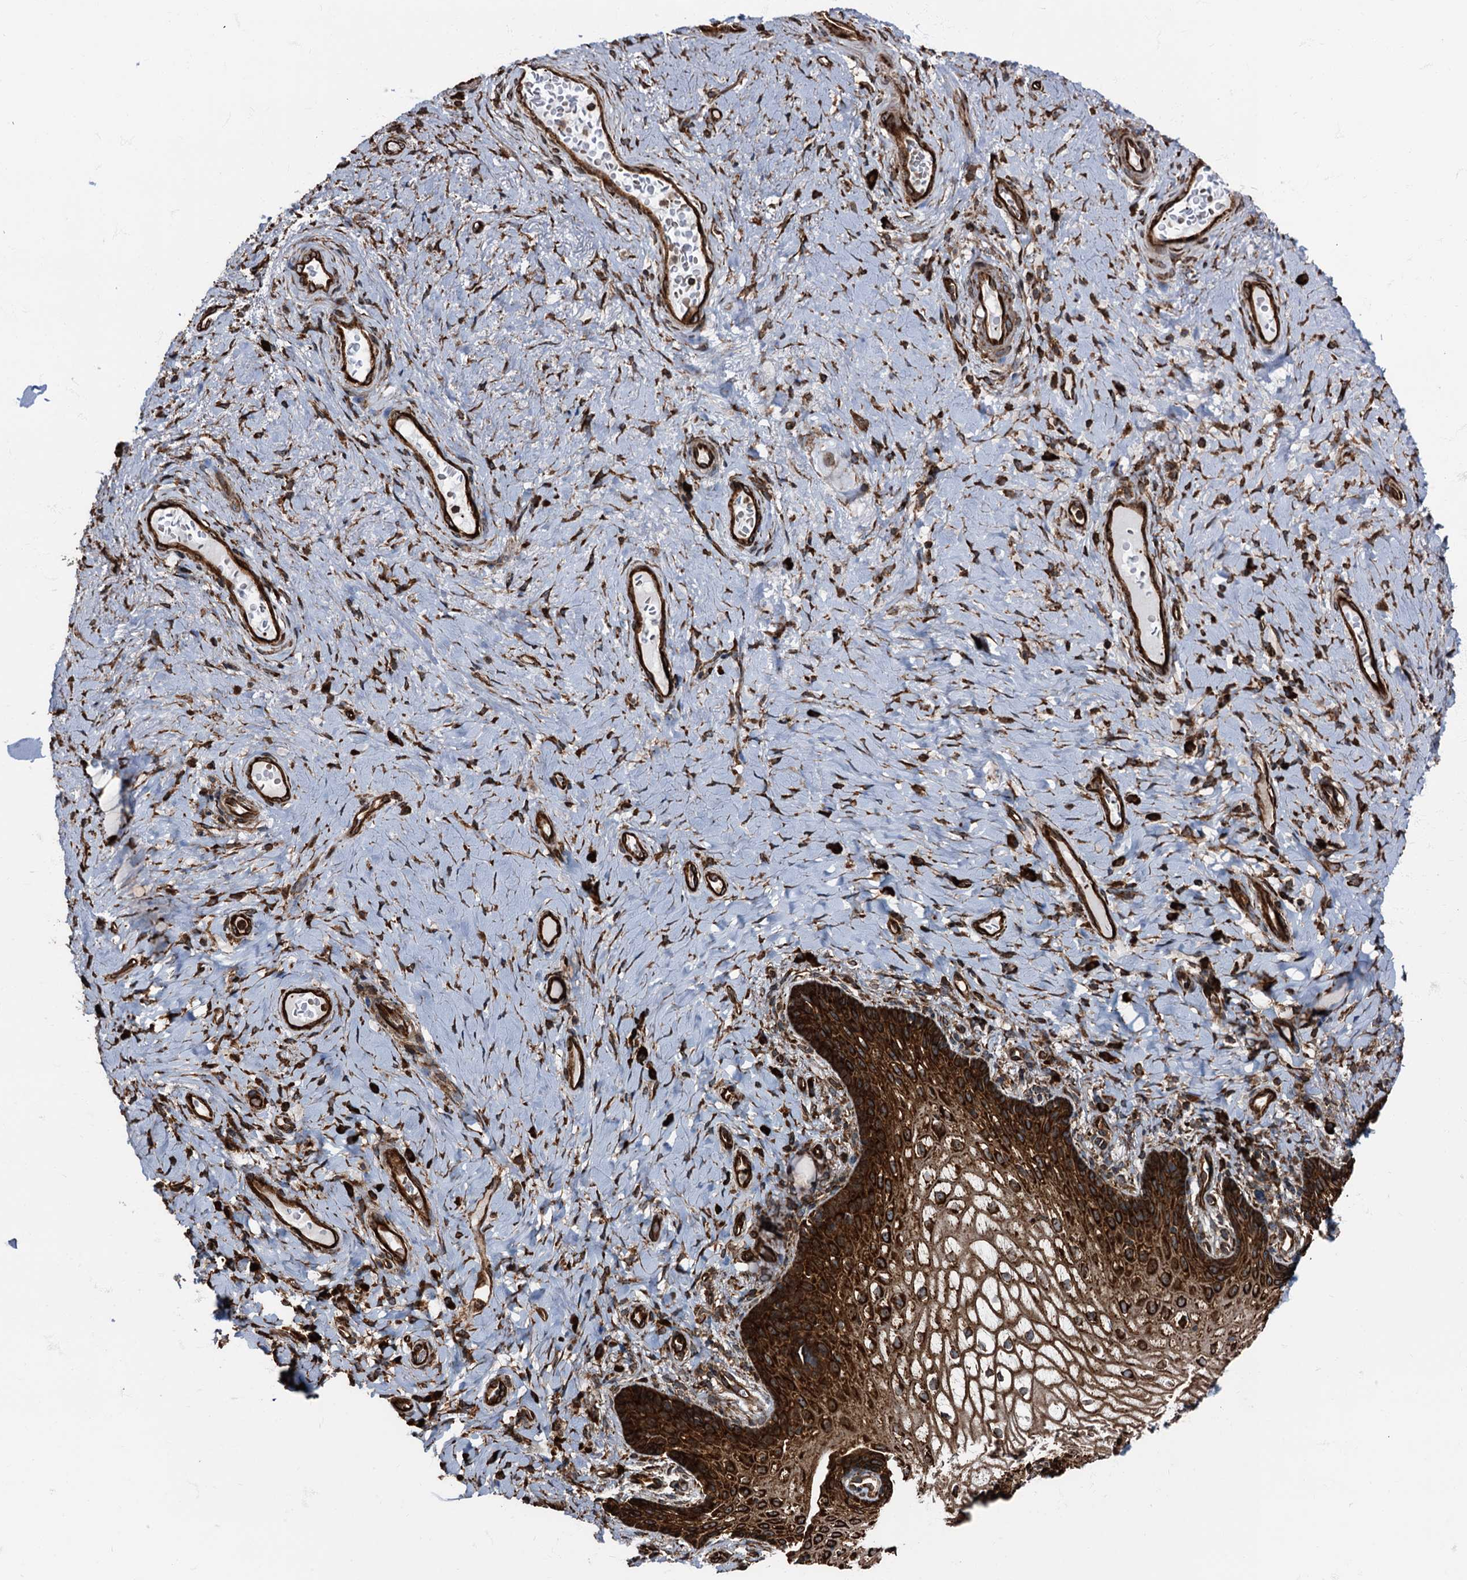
{"staining": {"intensity": "strong", "quantity": ">75%", "location": "cytoplasmic/membranous"}, "tissue": "vagina", "cell_type": "Squamous epithelial cells", "image_type": "normal", "snomed": [{"axis": "morphology", "description": "Normal tissue, NOS"}, {"axis": "topography", "description": "Vagina"}], "caption": "DAB immunohistochemical staining of normal human vagina reveals strong cytoplasmic/membranous protein staining in about >75% of squamous epithelial cells.", "gene": "ATP2C1", "patient": {"sex": "female", "age": 60}}